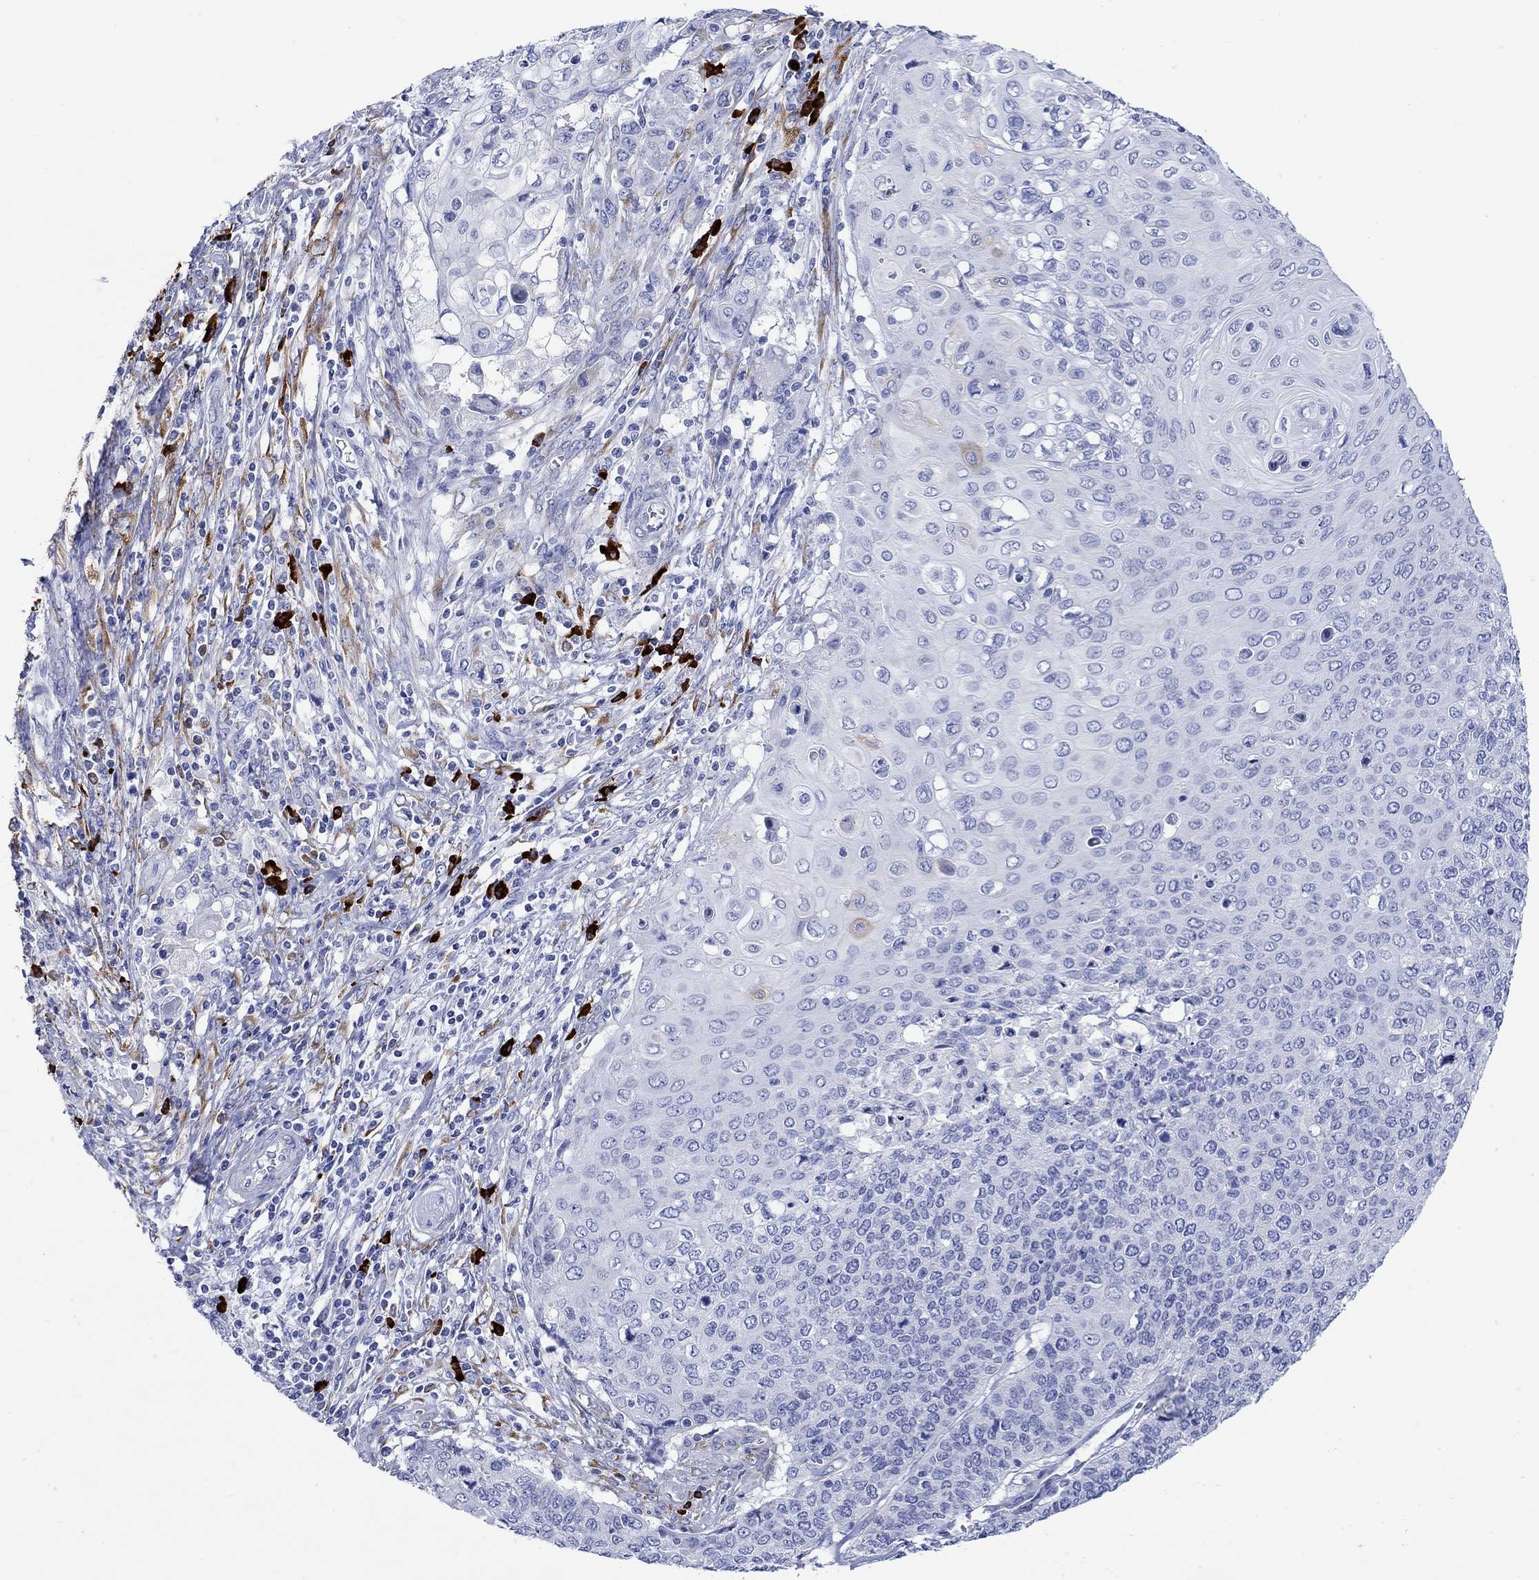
{"staining": {"intensity": "weak", "quantity": "<25%", "location": "cytoplasmic/membranous"}, "tissue": "cervical cancer", "cell_type": "Tumor cells", "image_type": "cancer", "snomed": [{"axis": "morphology", "description": "Squamous cell carcinoma, NOS"}, {"axis": "topography", "description": "Cervix"}], "caption": "Tumor cells show no significant protein positivity in cervical squamous cell carcinoma.", "gene": "P2RY6", "patient": {"sex": "female", "age": 39}}